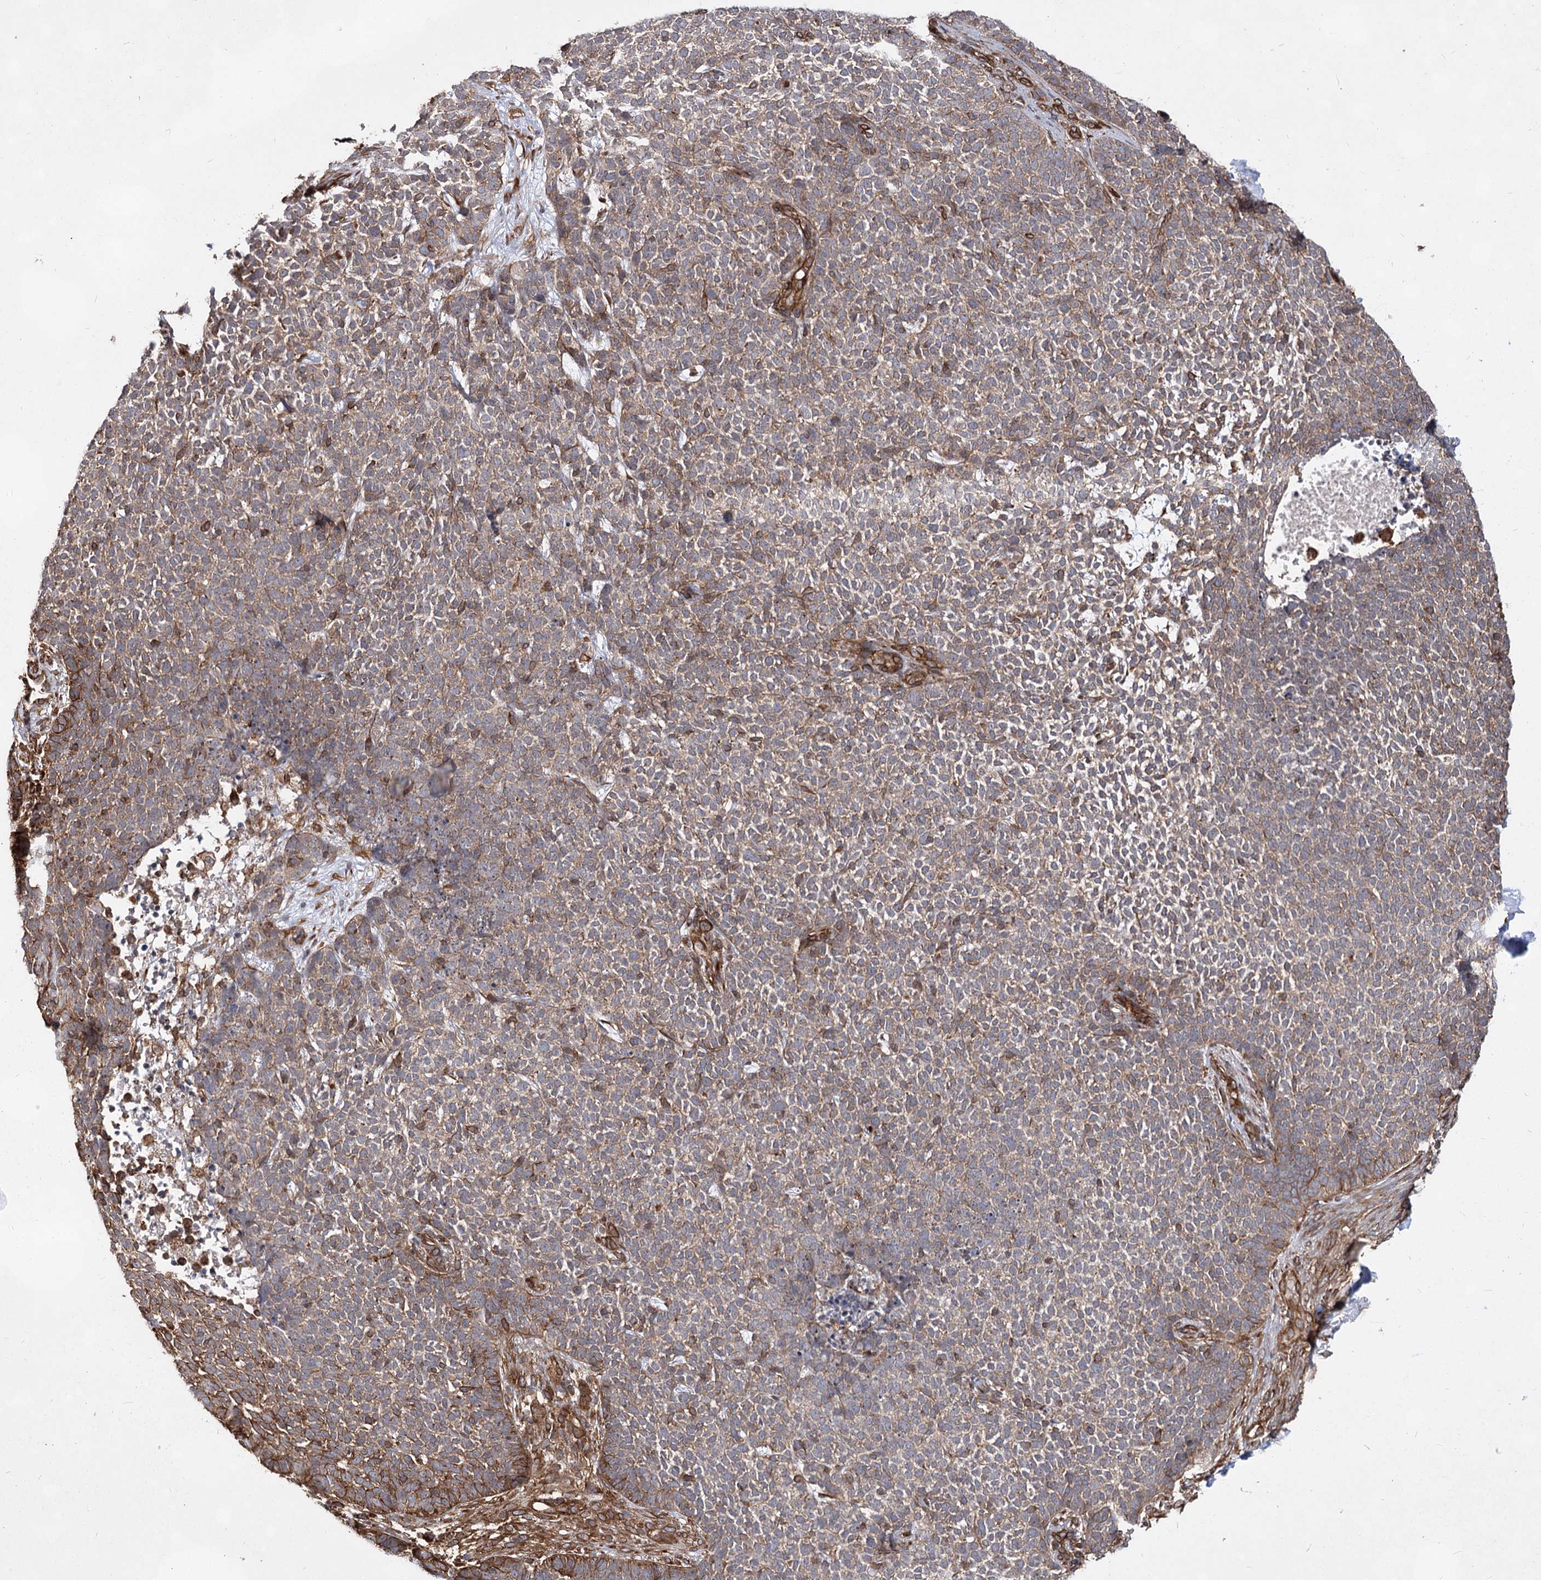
{"staining": {"intensity": "moderate", "quantity": ">75%", "location": "cytoplasmic/membranous"}, "tissue": "skin cancer", "cell_type": "Tumor cells", "image_type": "cancer", "snomed": [{"axis": "morphology", "description": "Basal cell carcinoma"}, {"axis": "topography", "description": "Skin"}], "caption": "Basal cell carcinoma (skin) tissue shows moderate cytoplasmic/membranous positivity in about >75% of tumor cells, visualized by immunohistochemistry.", "gene": "IQSEC1", "patient": {"sex": "female", "age": 84}}